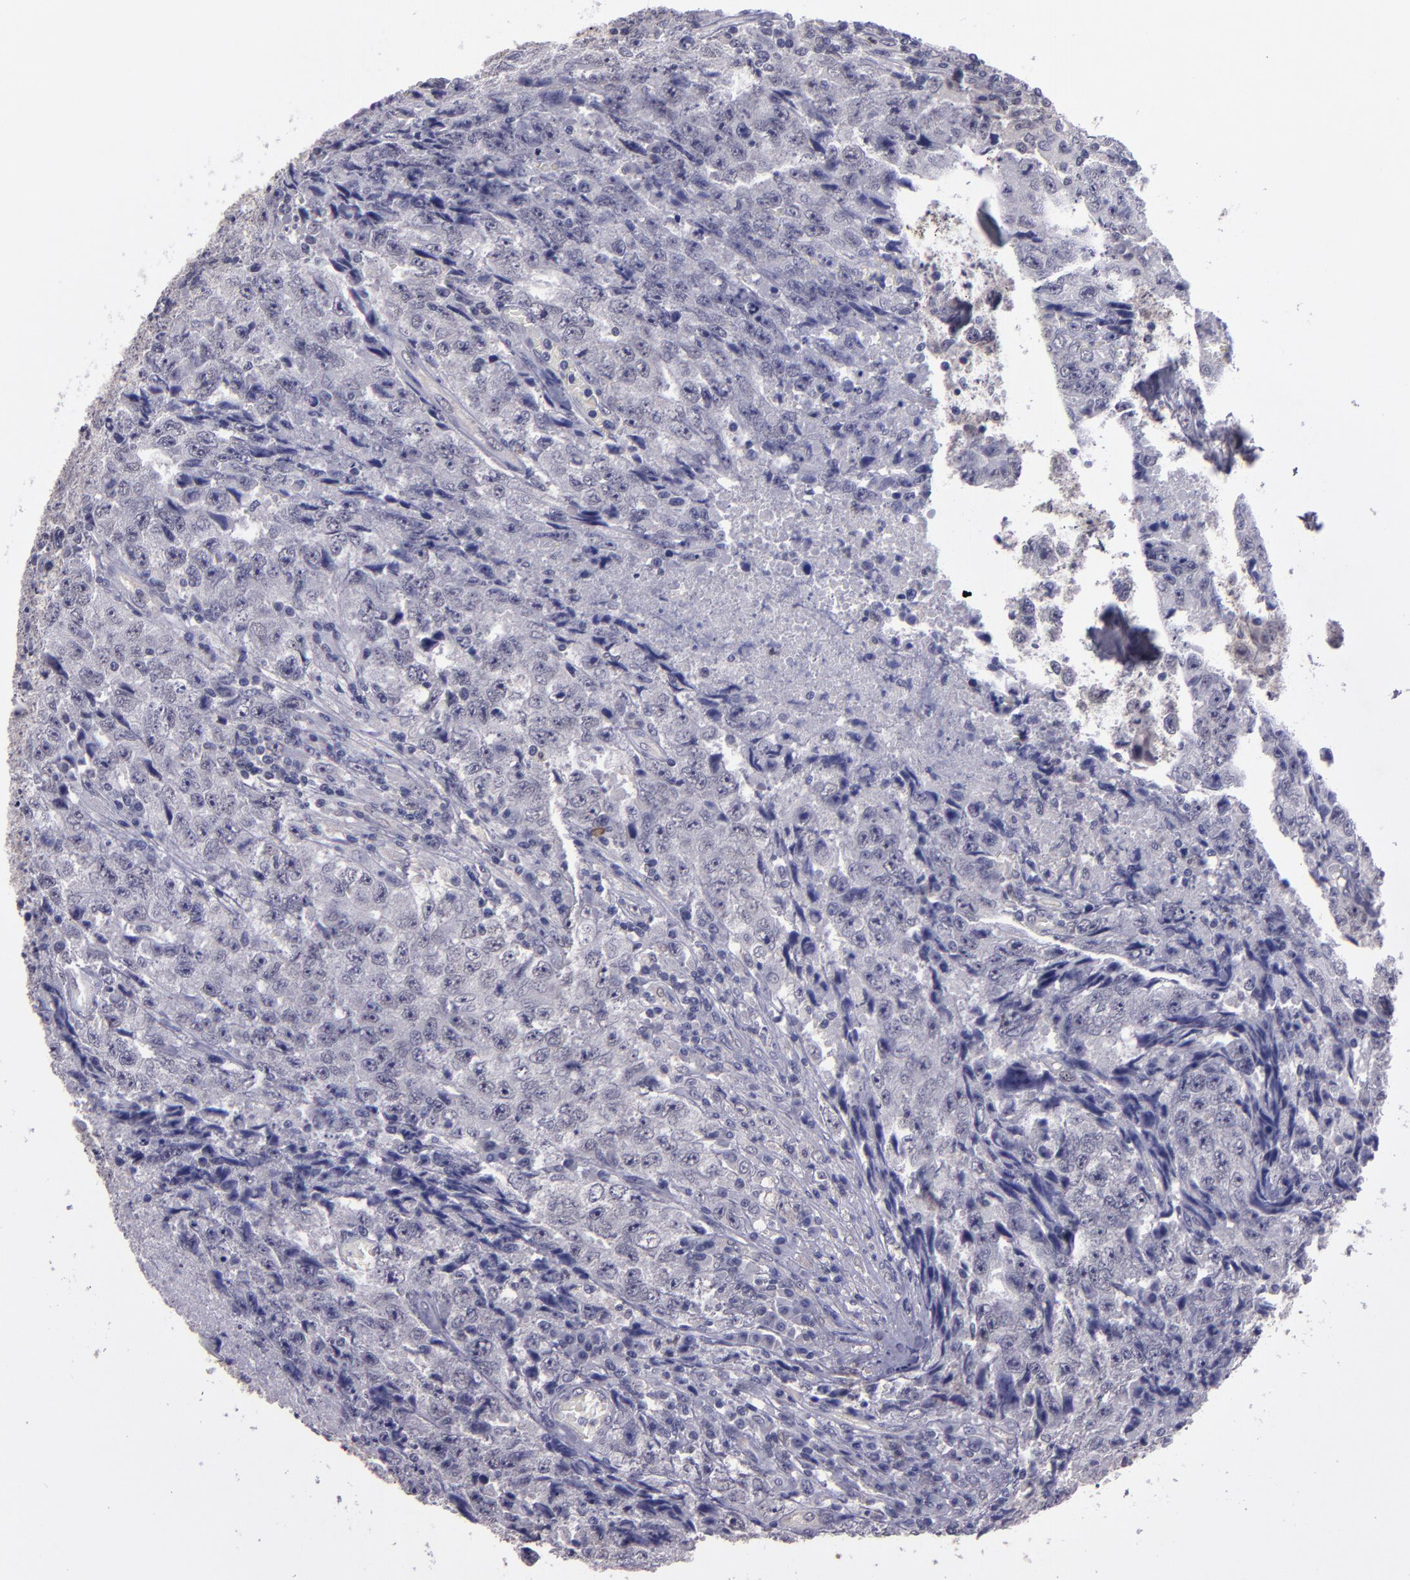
{"staining": {"intensity": "negative", "quantity": "none", "location": "none"}, "tissue": "testis cancer", "cell_type": "Tumor cells", "image_type": "cancer", "snomed": [{"axis": "morphology", "description": "Necrosis, NOS"}, {"axis": "morphology", "description": "Carcinoma, Embryonal, NOS"}, {"axis": "topography", "description": "Testis"}], "caption": "Immunohistochemical staining of human testis cancer (embryonal carcinoma) reveals no significant positivity in tumor cells.", "gene": "CEBPE", "patient": {"sex": "male", "age": 19}}